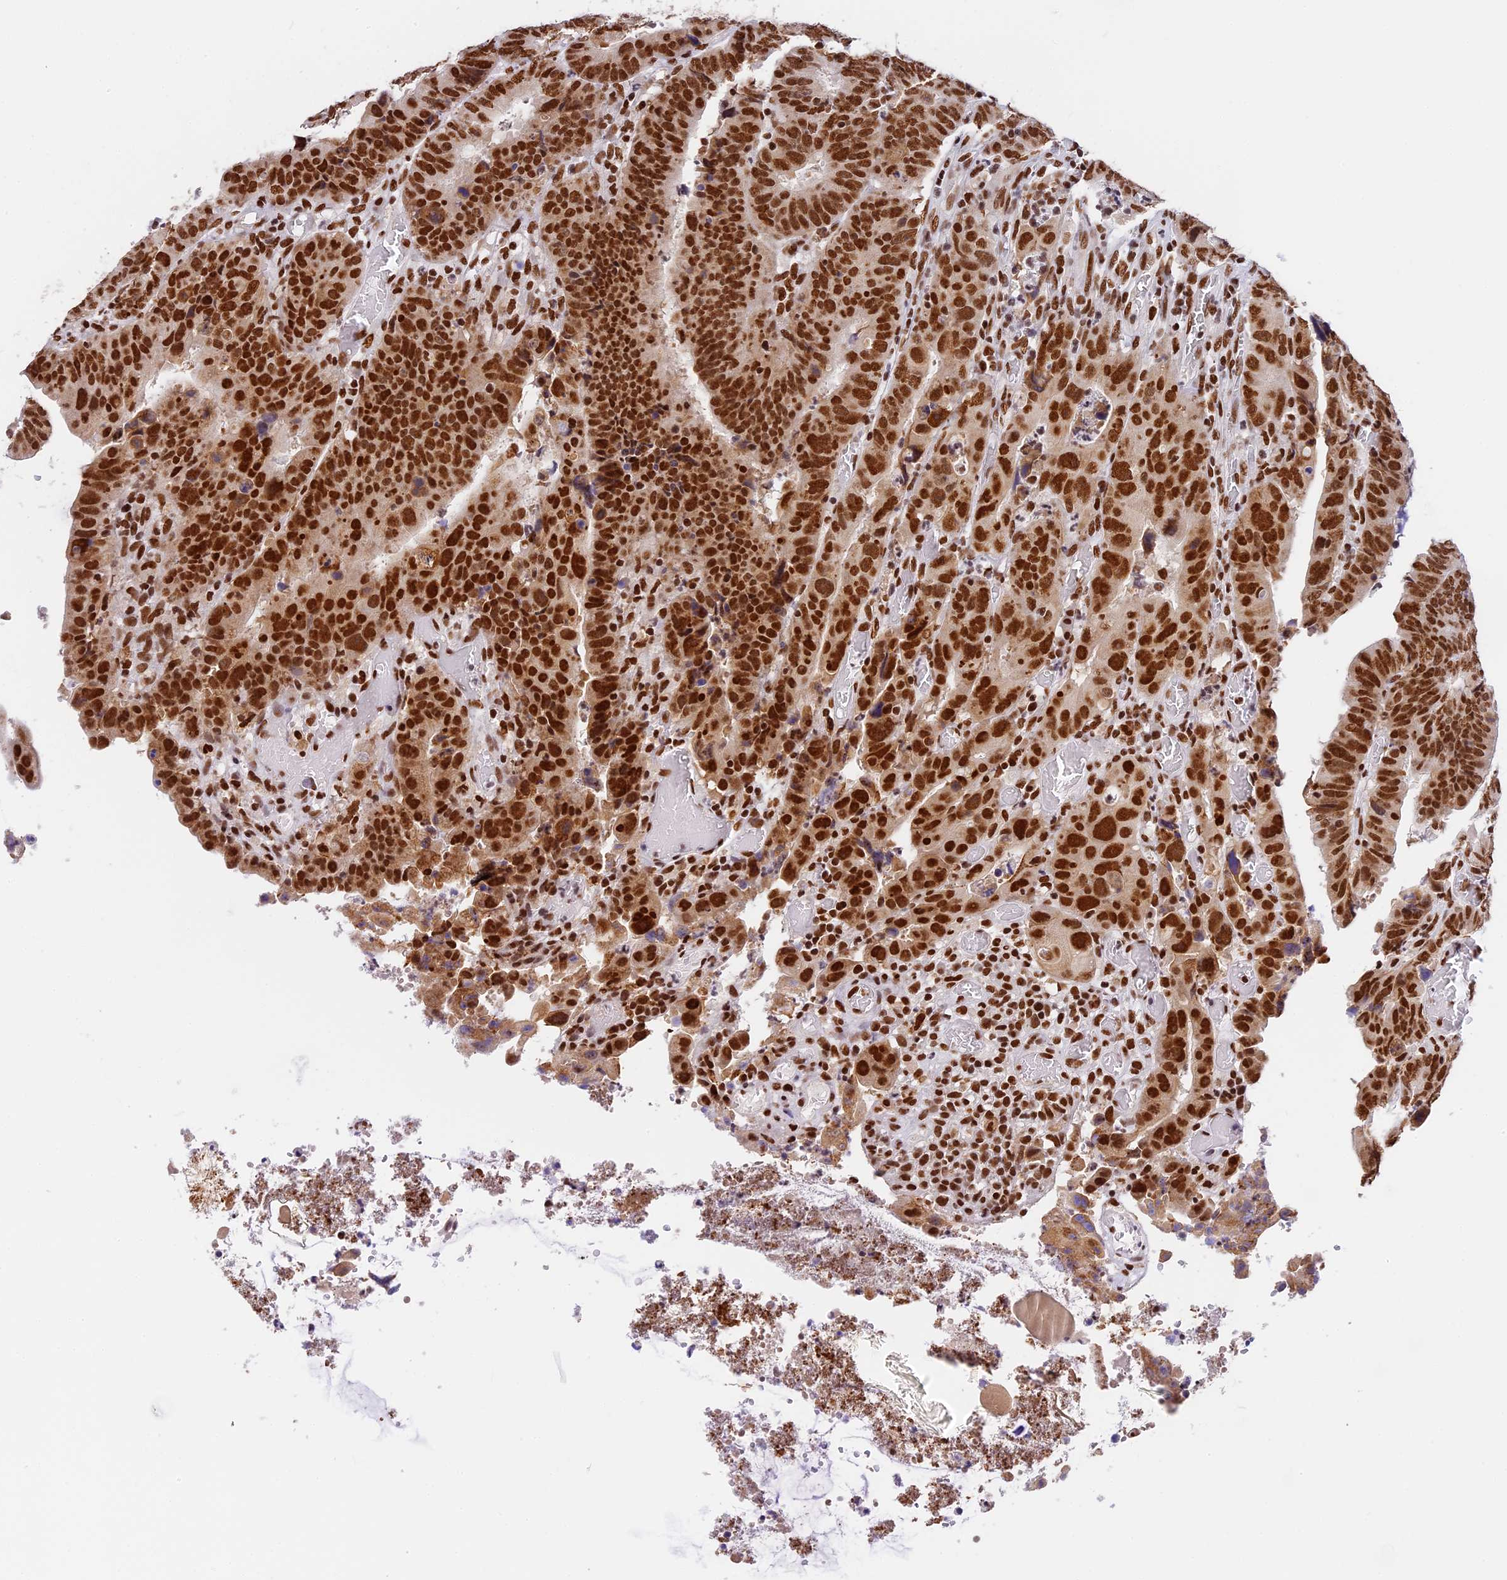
{"staining": {"intensity": "strong", "quantity": ">75%", "location": "nuclear"}, "tissue": "colorectal cancer", "cell_type": "Tumor cells", "image_type": "cancer", "snomed": [{"axis": "morphology", "description": "Normal tissue, NOS"}, {"axis": "morphology", "description": "Adenocarcinoma, NOS"}, {"axis": "topography", "description": "Rectum"}], "caption": "DAB immunohistochemical staining of human colorectal adenocarcinoma exhibits strong nuclear protein expression in about >75% of tumor cells.", "gene": "SBNO1", "patient": {"sex": "female", "age": 65}}